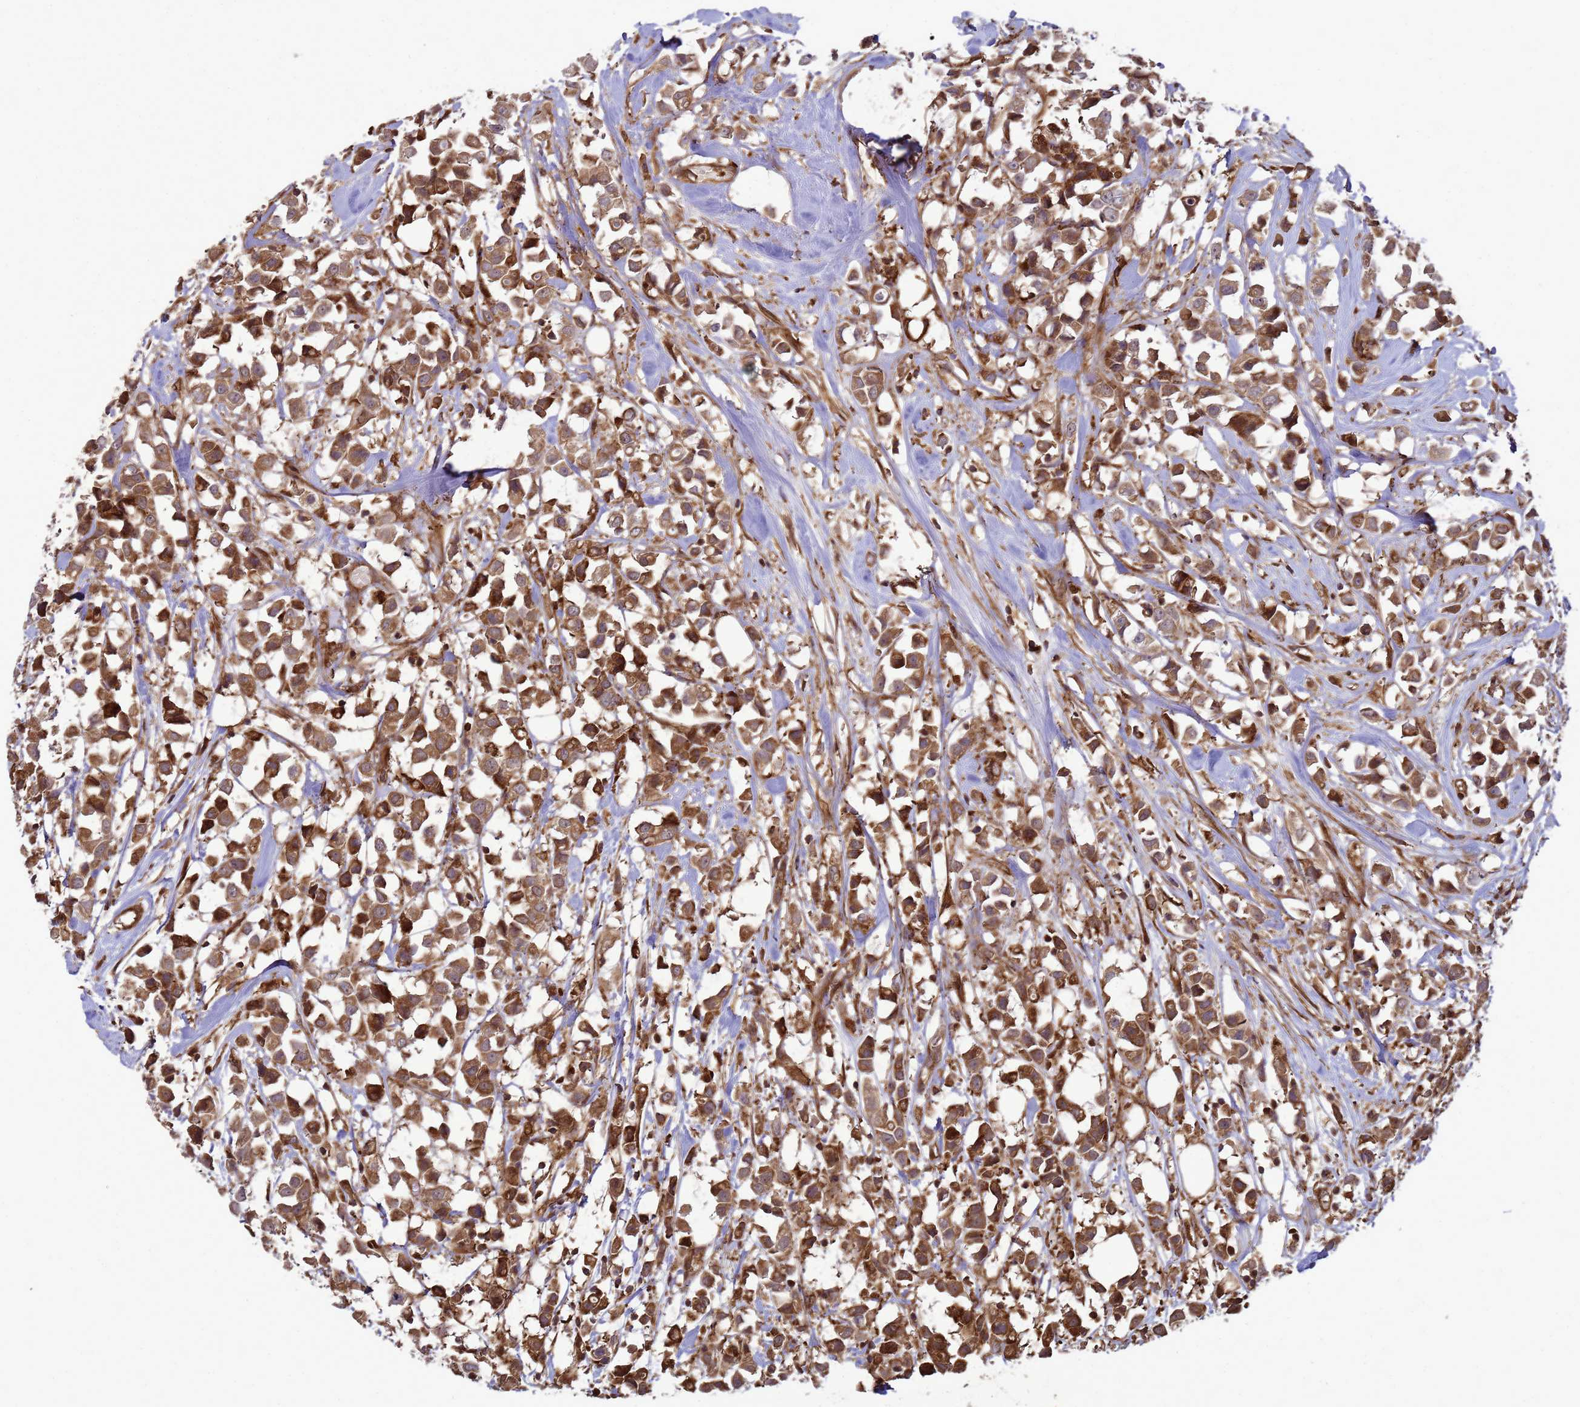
{"staining": {"intensity": "moderate", "quantity": ">75%", "location": "cytoplasmic/membranous"}, "tissue": "breast cancer", "cell_type": "Tumor cells", "image_type": "cancer", "snomed": [{"axis": "morphology", "description": "Duct carcinoma"}, {"axis": "topography", "description": "Breast"}], "caption": "Immunohistochemical staining of intraductal carcinoma (breast) shows moderate cytoplasmic/membranous protein positivity in approximately >75% of tumor cells. The protein is shown in brown color, while the nuclei are stained blue.", "gene": "CNOT1", "patient": {"sex": "female", "age": 61}}